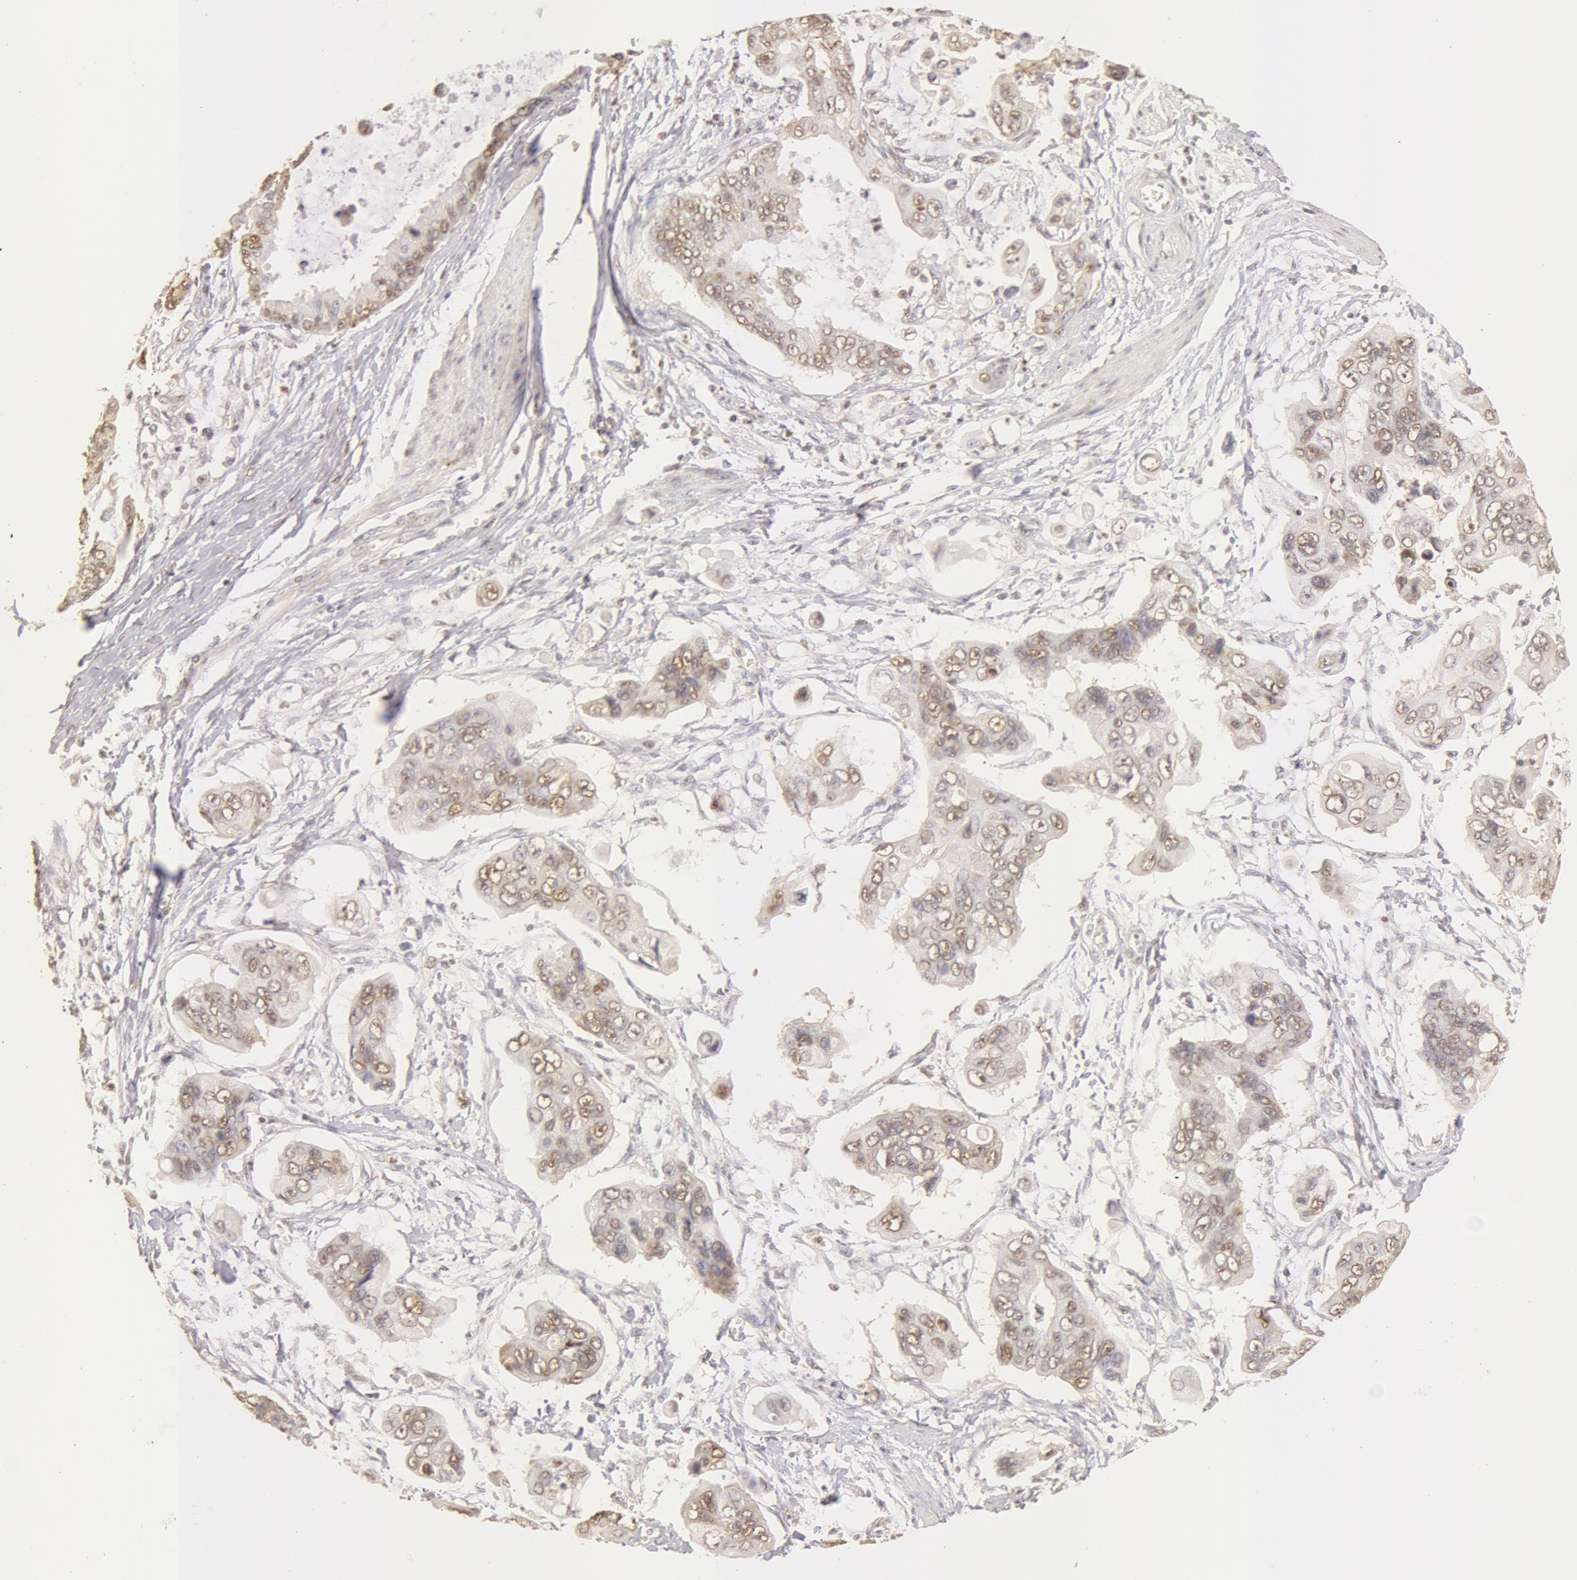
{"staining": {"intensity": "weak", "quantity": ">75%", "location": "cytoplasmic/membranous,nuclear"}, "tissue": "stomach cancer", "cell_type": "Tumor cells", "image_type": "cancer", "snomed": [{"axis": "morphology", "description": "Adenocarcinoma, NOS"}, {"axis": "topography", "description": "Stomach, upper"}], "caption": "An immunohistochemistry (IHC) histopathology image of neoplastic tissue is shown. Protein staining in brown highlights weak cytoplasmic/membranous and nuclear positivity in stomach adenocarcinoma within tumor cells. The staining was performed using DAB, with brown indicating positive protein expression. Nuclei are stained blue with hematoxylin.", "gene": "SNRNP70", "patient": {"sex": "male", "age": 80}}